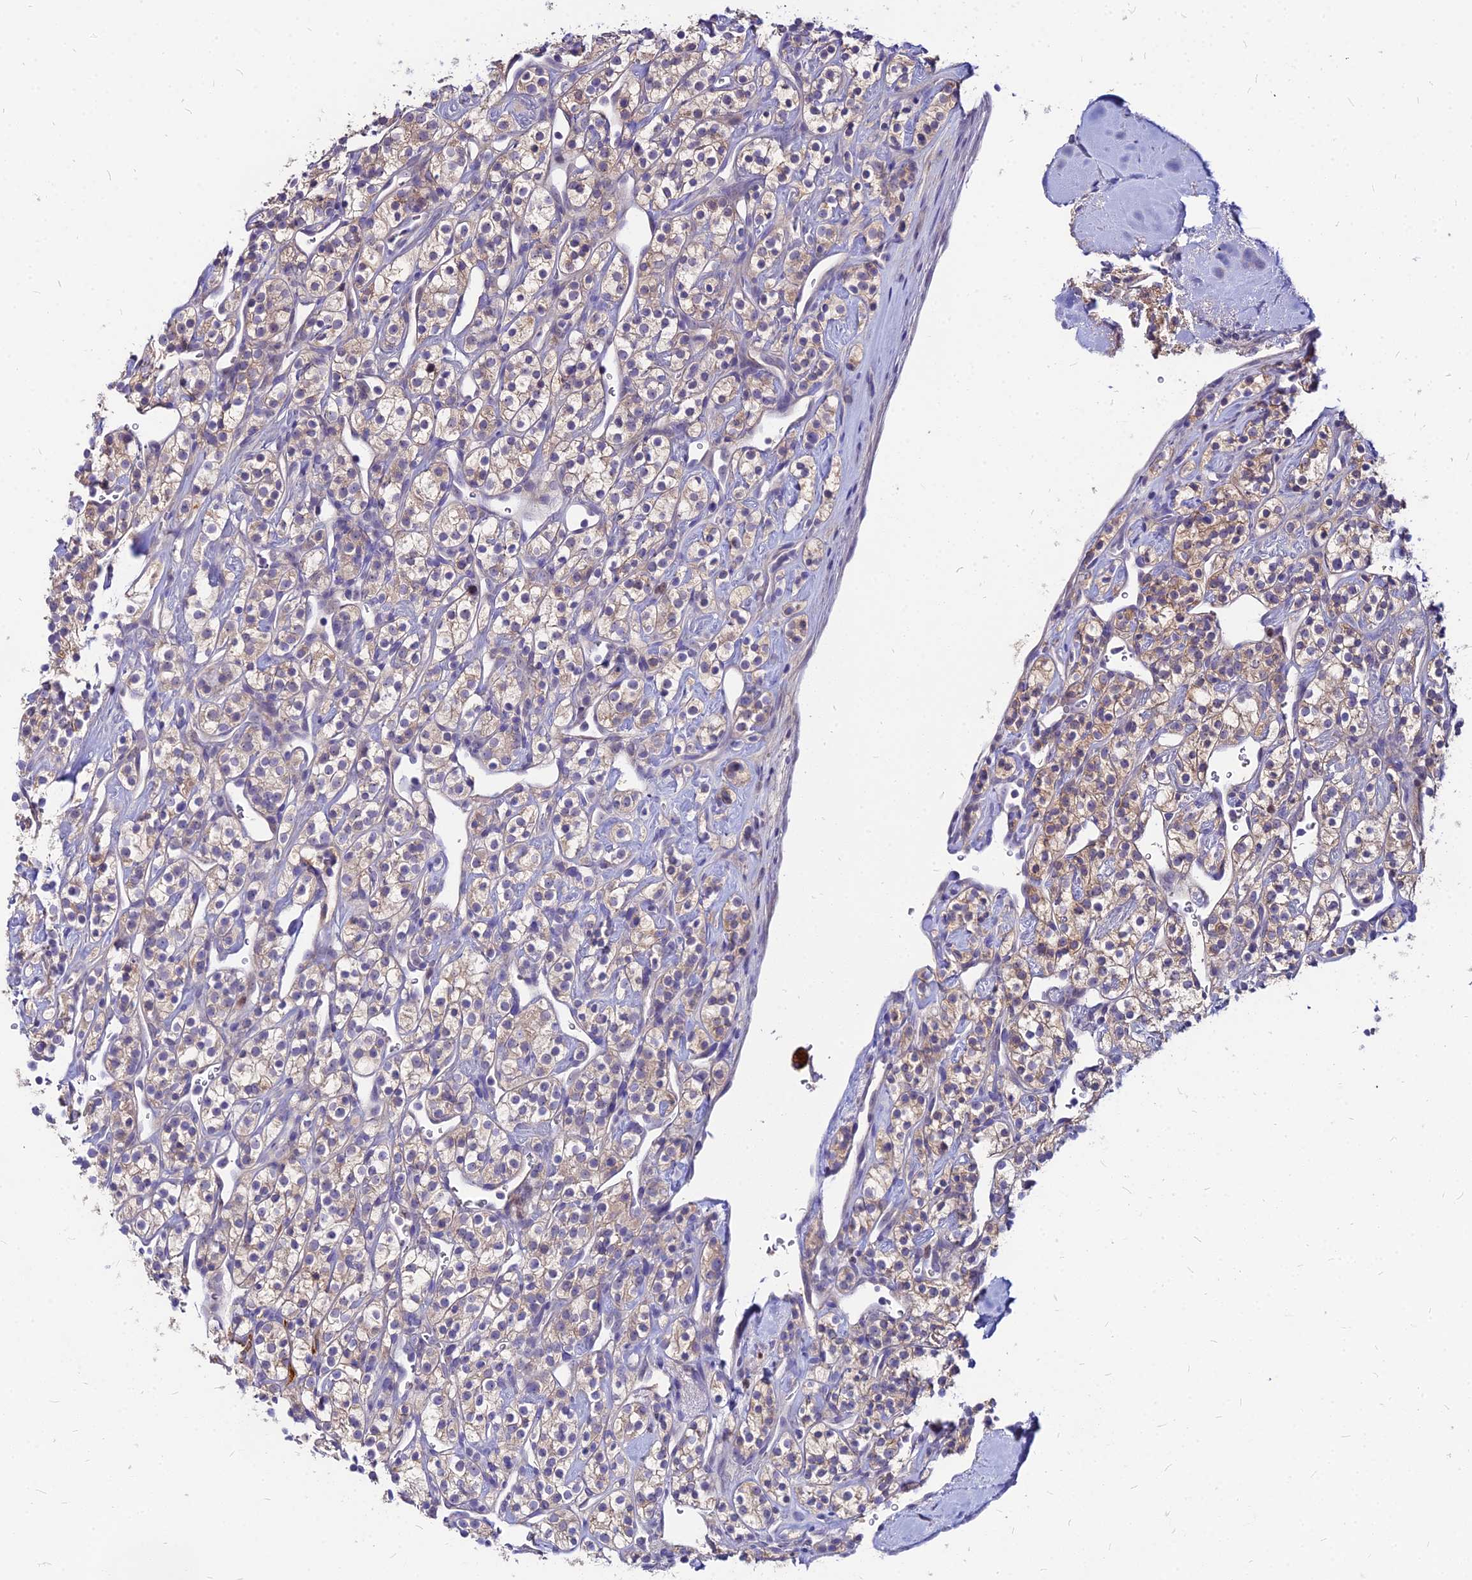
{"staining": {"intensity": "weak", "quantity": ">75%", "location": "cytoplasmic/membranous"}, "tissue": "renal cancer", "cell_type": "Tumor cells", "image_type": "cancer", "snomed": [{"axis": "morphology", "description": "Adenocarcinoma, NOS"}, {"axis": "topography", "description": "Kidney"}], "caption": "Renal cancer stained with a protein marker demonstrates weak staining in tumor cells.", "gene": "ACSM6", "patient": {"sex": "male", "age": 77}}